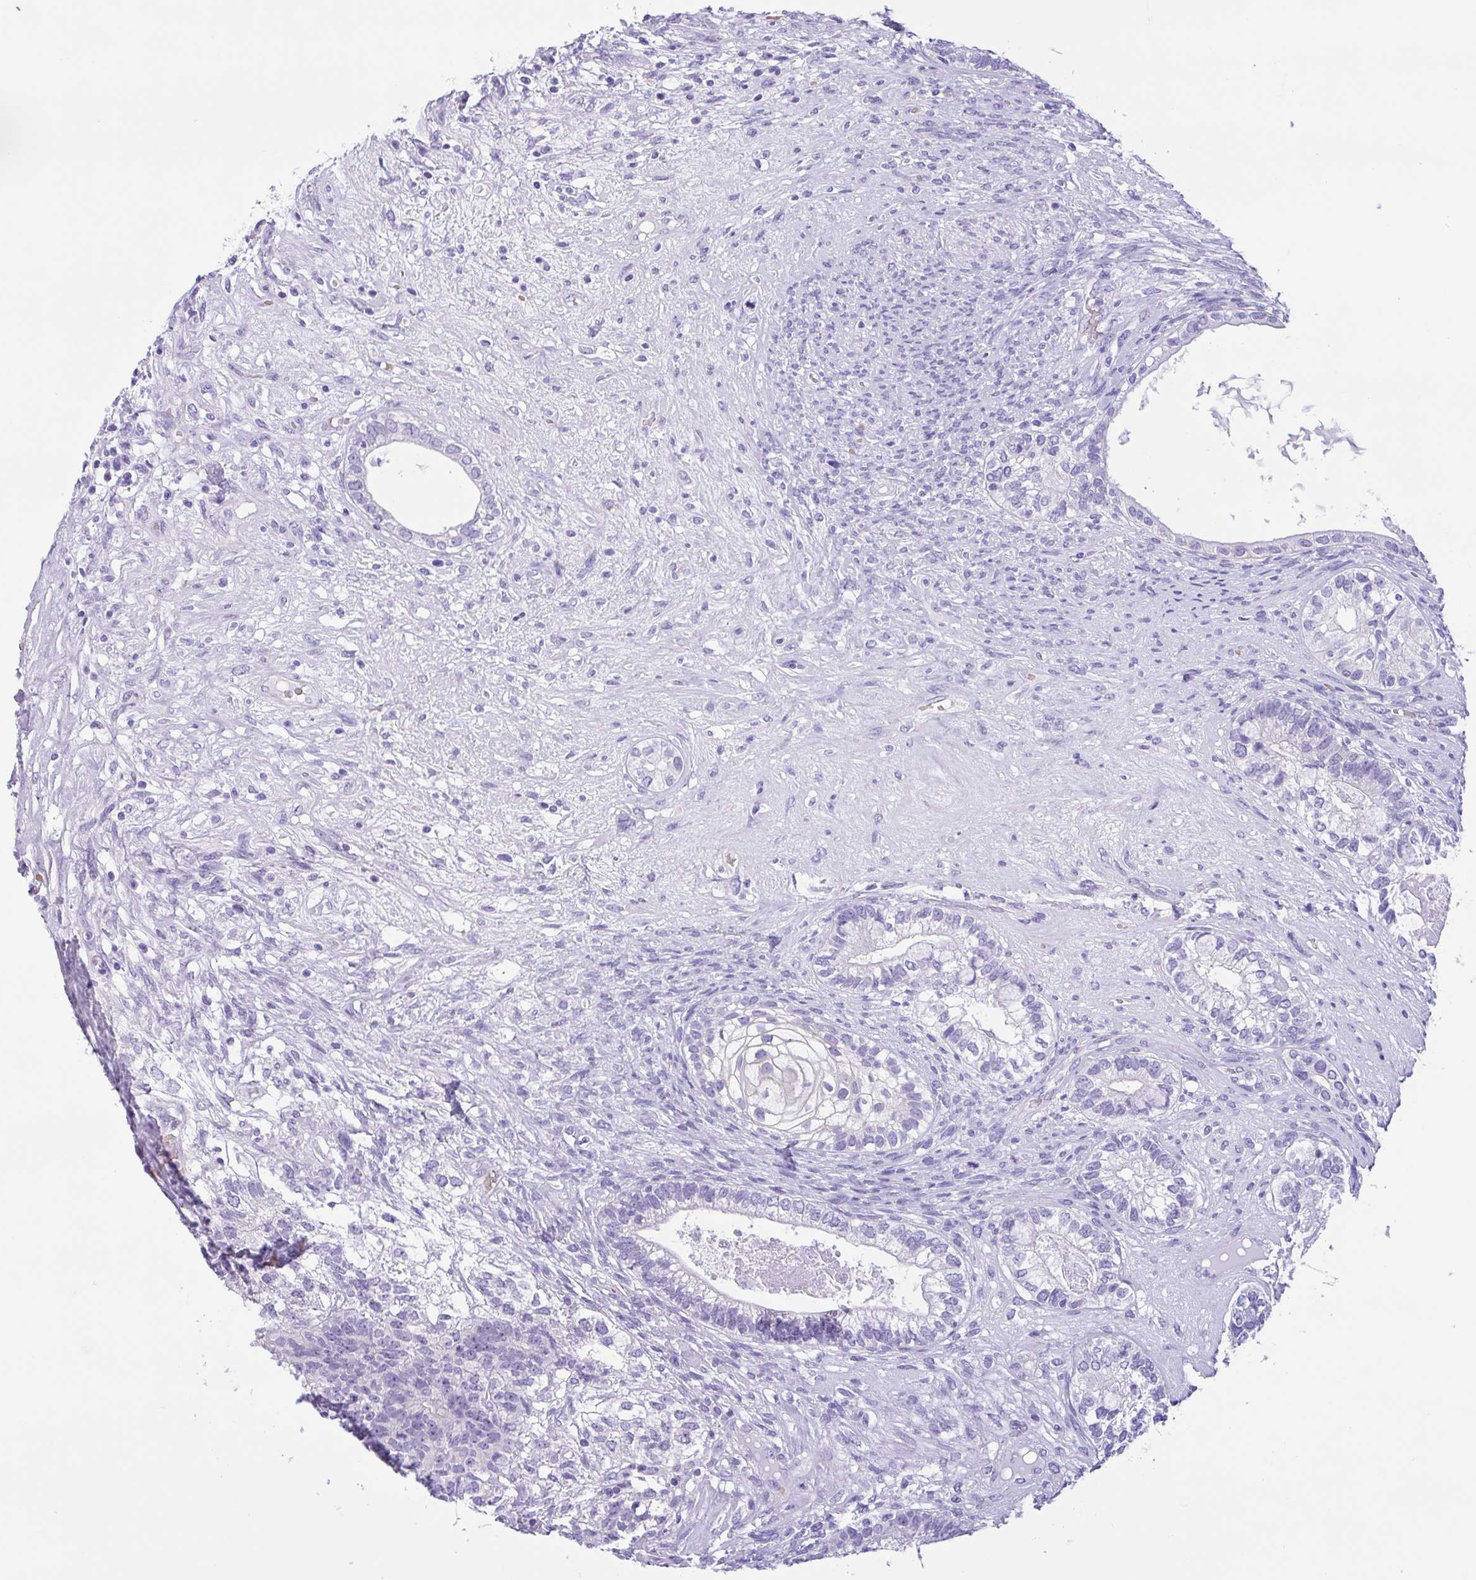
{"staining": {"intensity": "weak", "quantity": "<25%", "location": "cytoplasmic/membranous"}, "tissue": "testis cancer", "cell_type": "Tumor cells", "image_type": "cancer", "snomed": [{"axis": "morphology", "description": "Seminoma, NOS"}, {"axis": "morphology", "description": "Carcinoma, Embryonal, NOS"}, {"axis": "topography", "description": "Testis"}], "caption": "IHC micrograph of neoplastic tissue: testis cancer stained with DAB (3,3'-diaminobenzidine) shows no significant protein expression in tumor cells.", "gene": "TMEM79", "patient": {"sex": "male", "age": 41}}